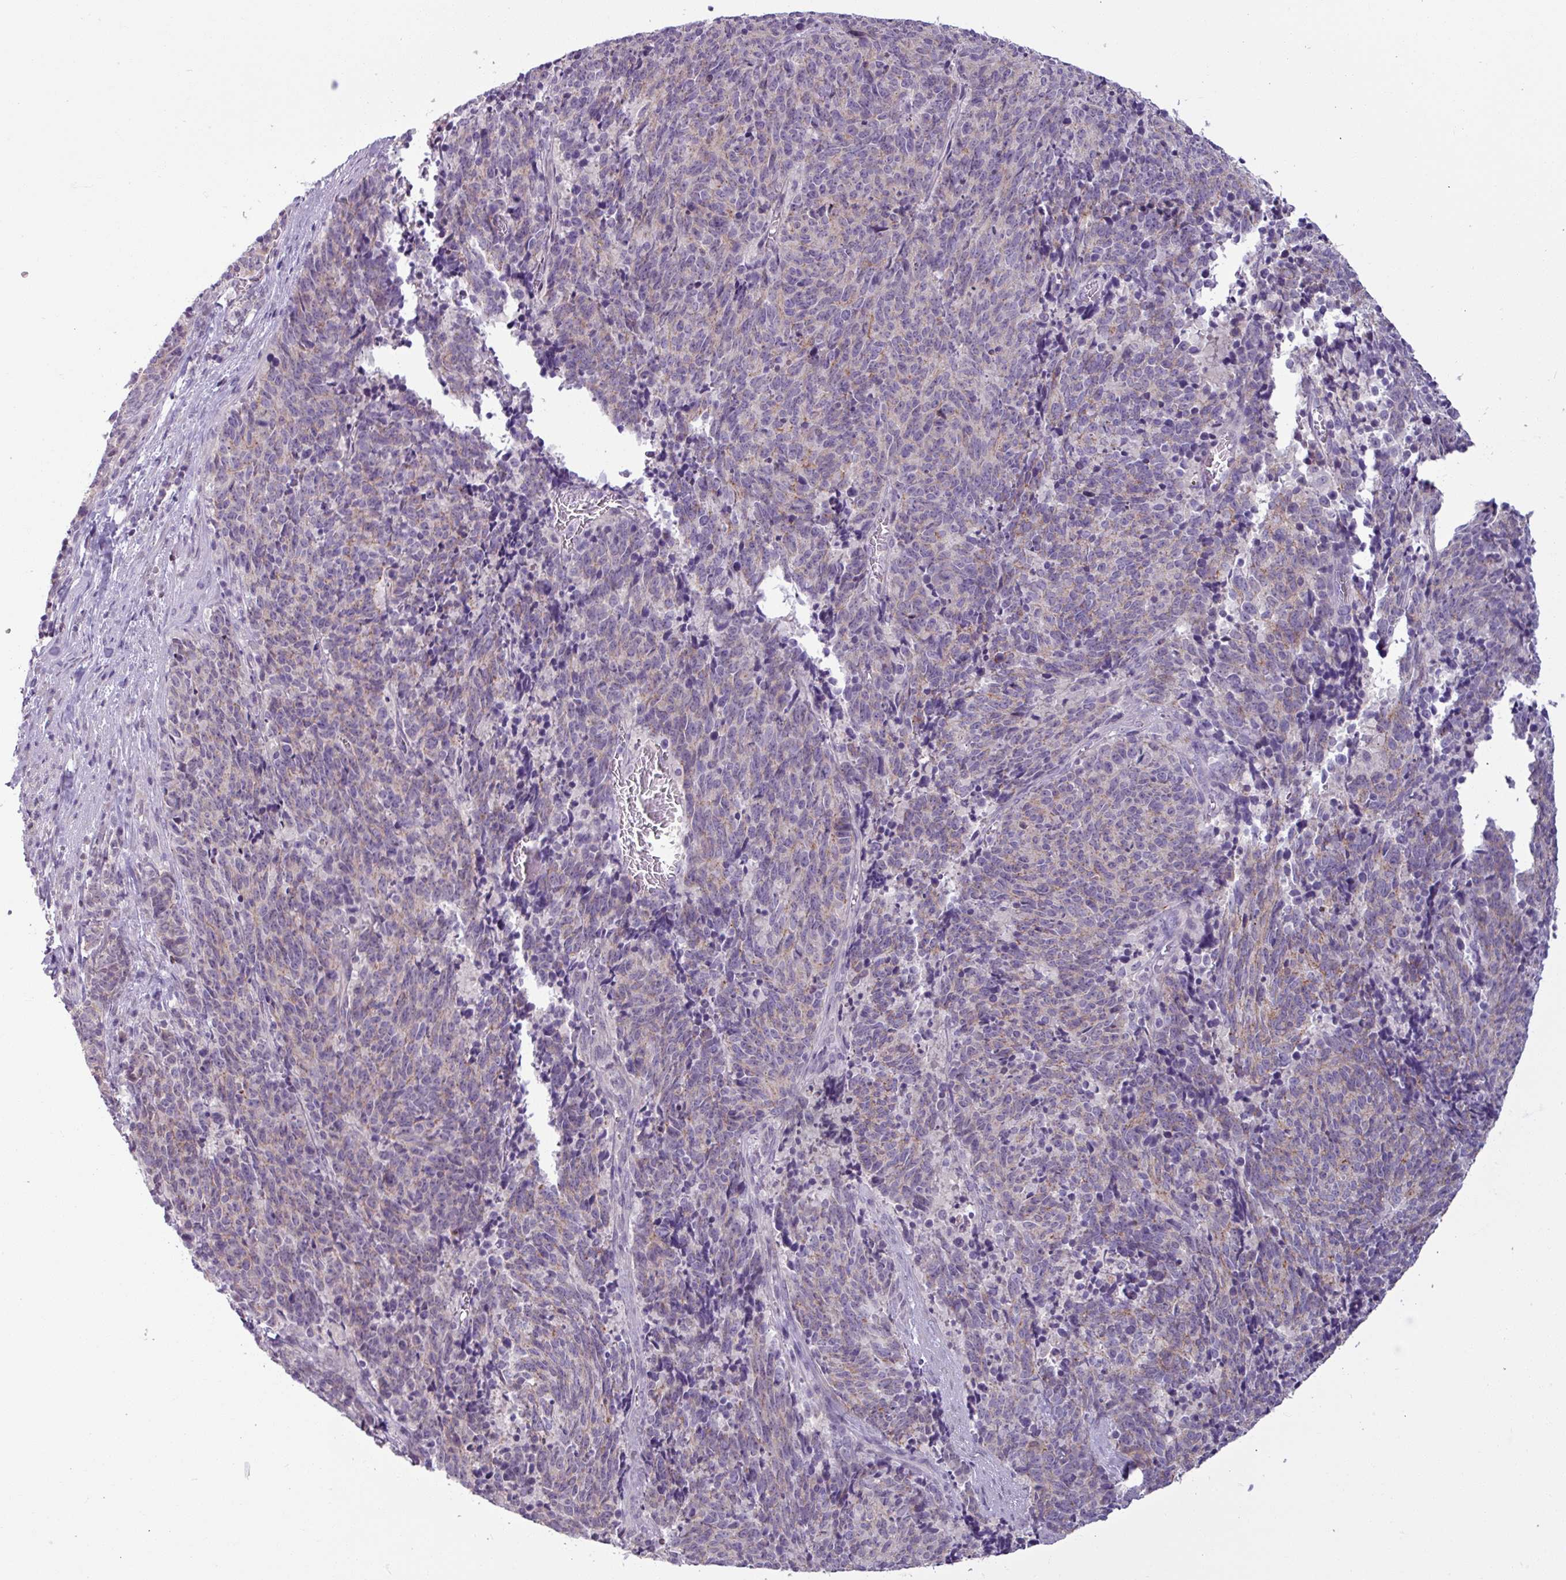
{"staining": {"intensity": "weak", "quantity": "25%-75%", "location": "cytoplasmic/membranous"}, "tissue": "cervical cancer", "cell_type": "Tumor cells", "image_type": "cancer", "snomed": [{"axis": "morphology", "description": "Squamous cell carcinoma, NOS"}, {"axis": "topography", "description": "Cervix"}], "caption": "Approximately 25%-75% of tumor cells in cervical cancer display weak cytoplasmic/membranous protein staining as visualized by brown immunohistochemical staining.", "gene": "PNMA6A", "patient": {"sex": "female", "age": 29}}